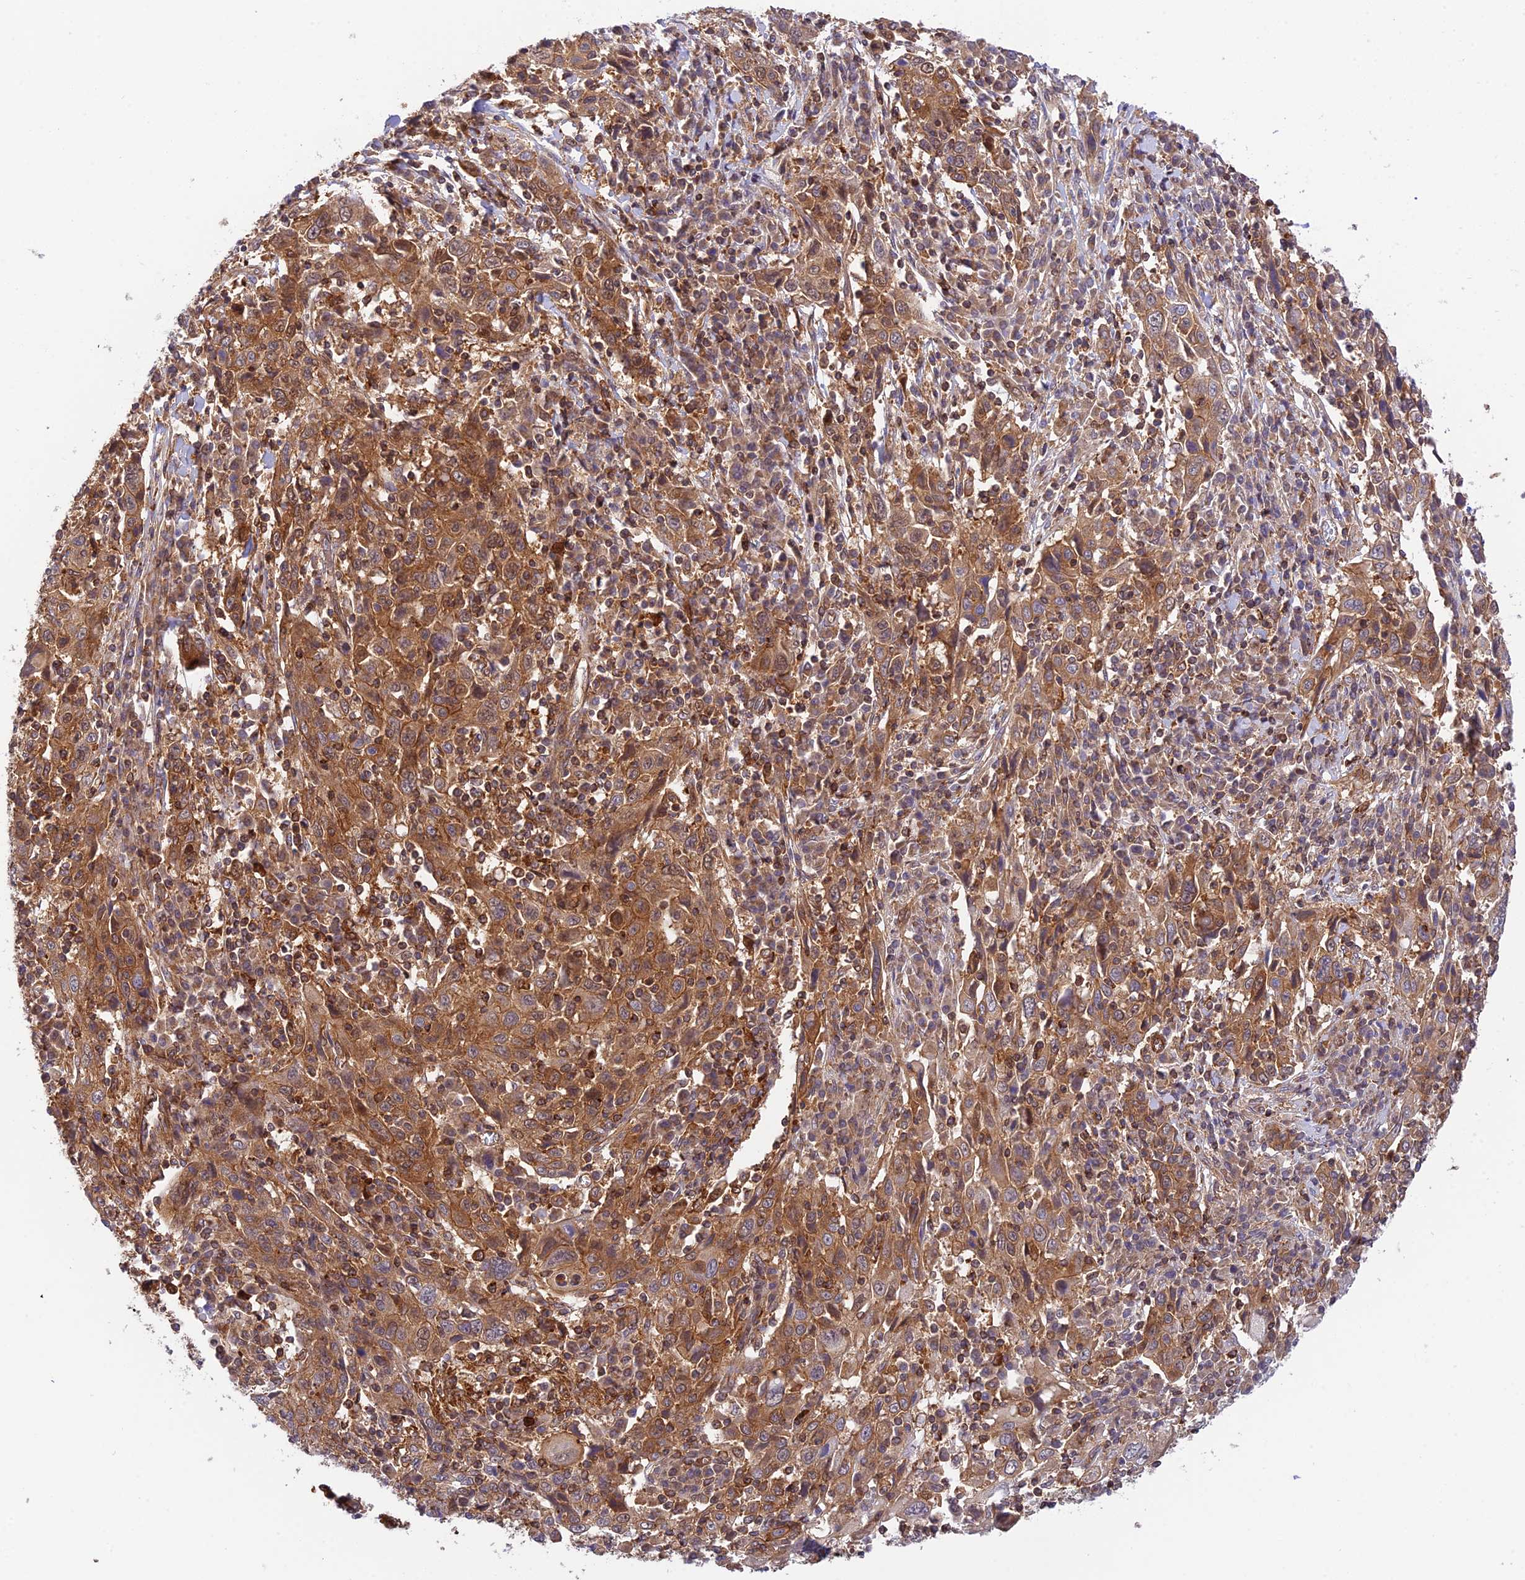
{"staining": {"intensity": "moderate", "quantity": ">75%", "location": "cytoplasmic/membranous"}, "tissue": "cervical cancer", "cell_type": "Tumor cells", "image_type": "cancer", "snomed": [{"axis": "morphology", "description": "Squamous cell carcinoma, NOS"}, {"axis": "topography", "description": "Cervix"}], "caption": "Human cervical cancer (squamous cell carcinoma) stained with a brown dye demonstrates moderate cytoplasmic/membranous positive expression in about >75% of tumor cells.", "gene": "EVI5L", "patient": {"sex": "female", "age": 46}}